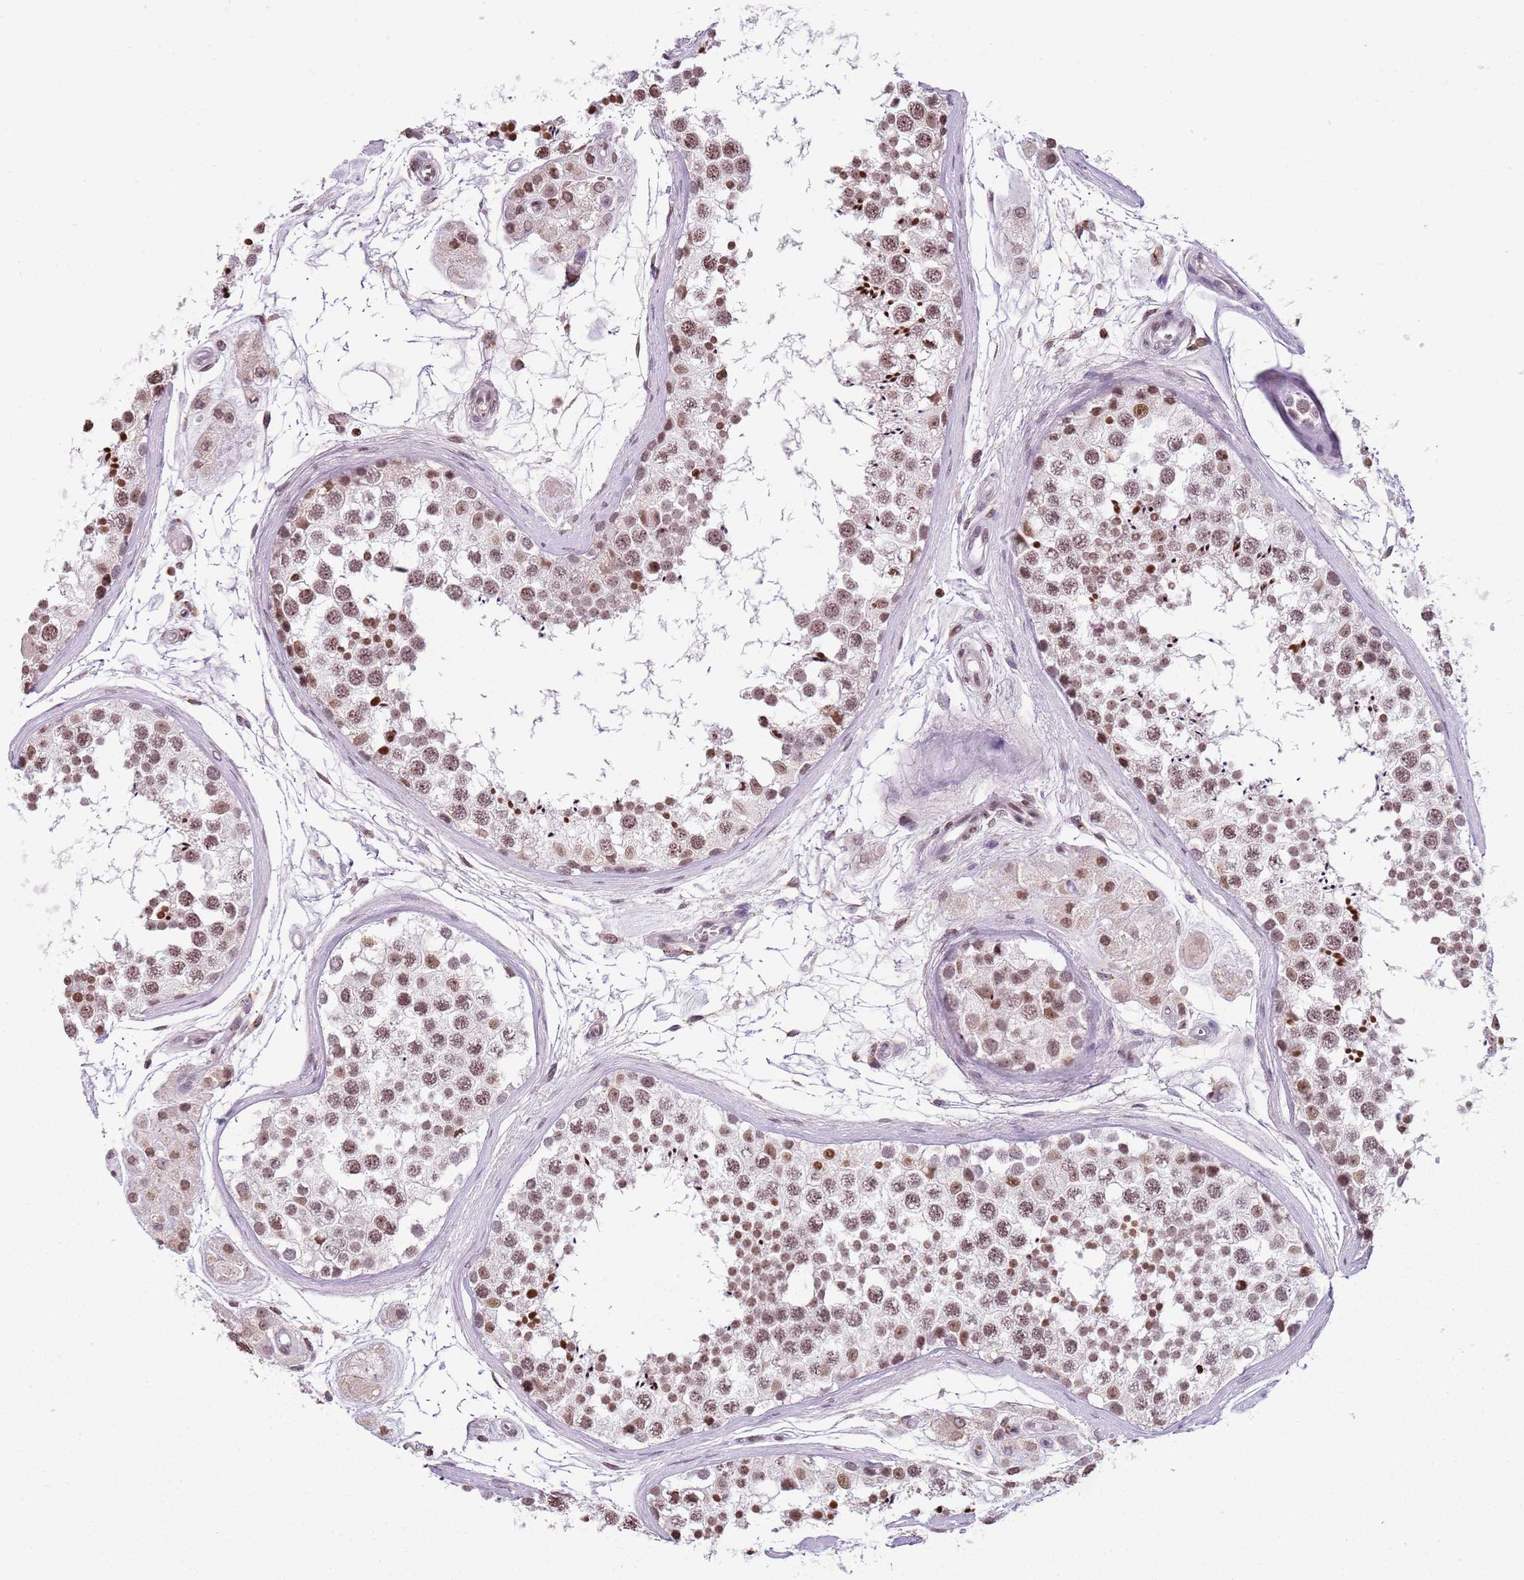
{"staining": {"intensity": "moderate", "quantity": ">75%", "location": "nuclear"}, "tissue": "testis", "cell_type": "Cells in seminiferous ducts", "image_type": "normal", "snomed": [{"axis": "morphology", "description": "Normal tissue, NOS"}, {"axis": "topography", "description": "Testis"}], "caption": "Cells in seminiferous ducts reveal medium levels of moderate nuclear staining in approximately >75% of cells in normal human testis. The staining was performed using DAB to visualize the protein expression in brown, while the nuclei were stained in blue with hematoxylin (Magnification: 20x).", "gene": "KPNA3", "patient": {"sex": "male", "age": 56}}